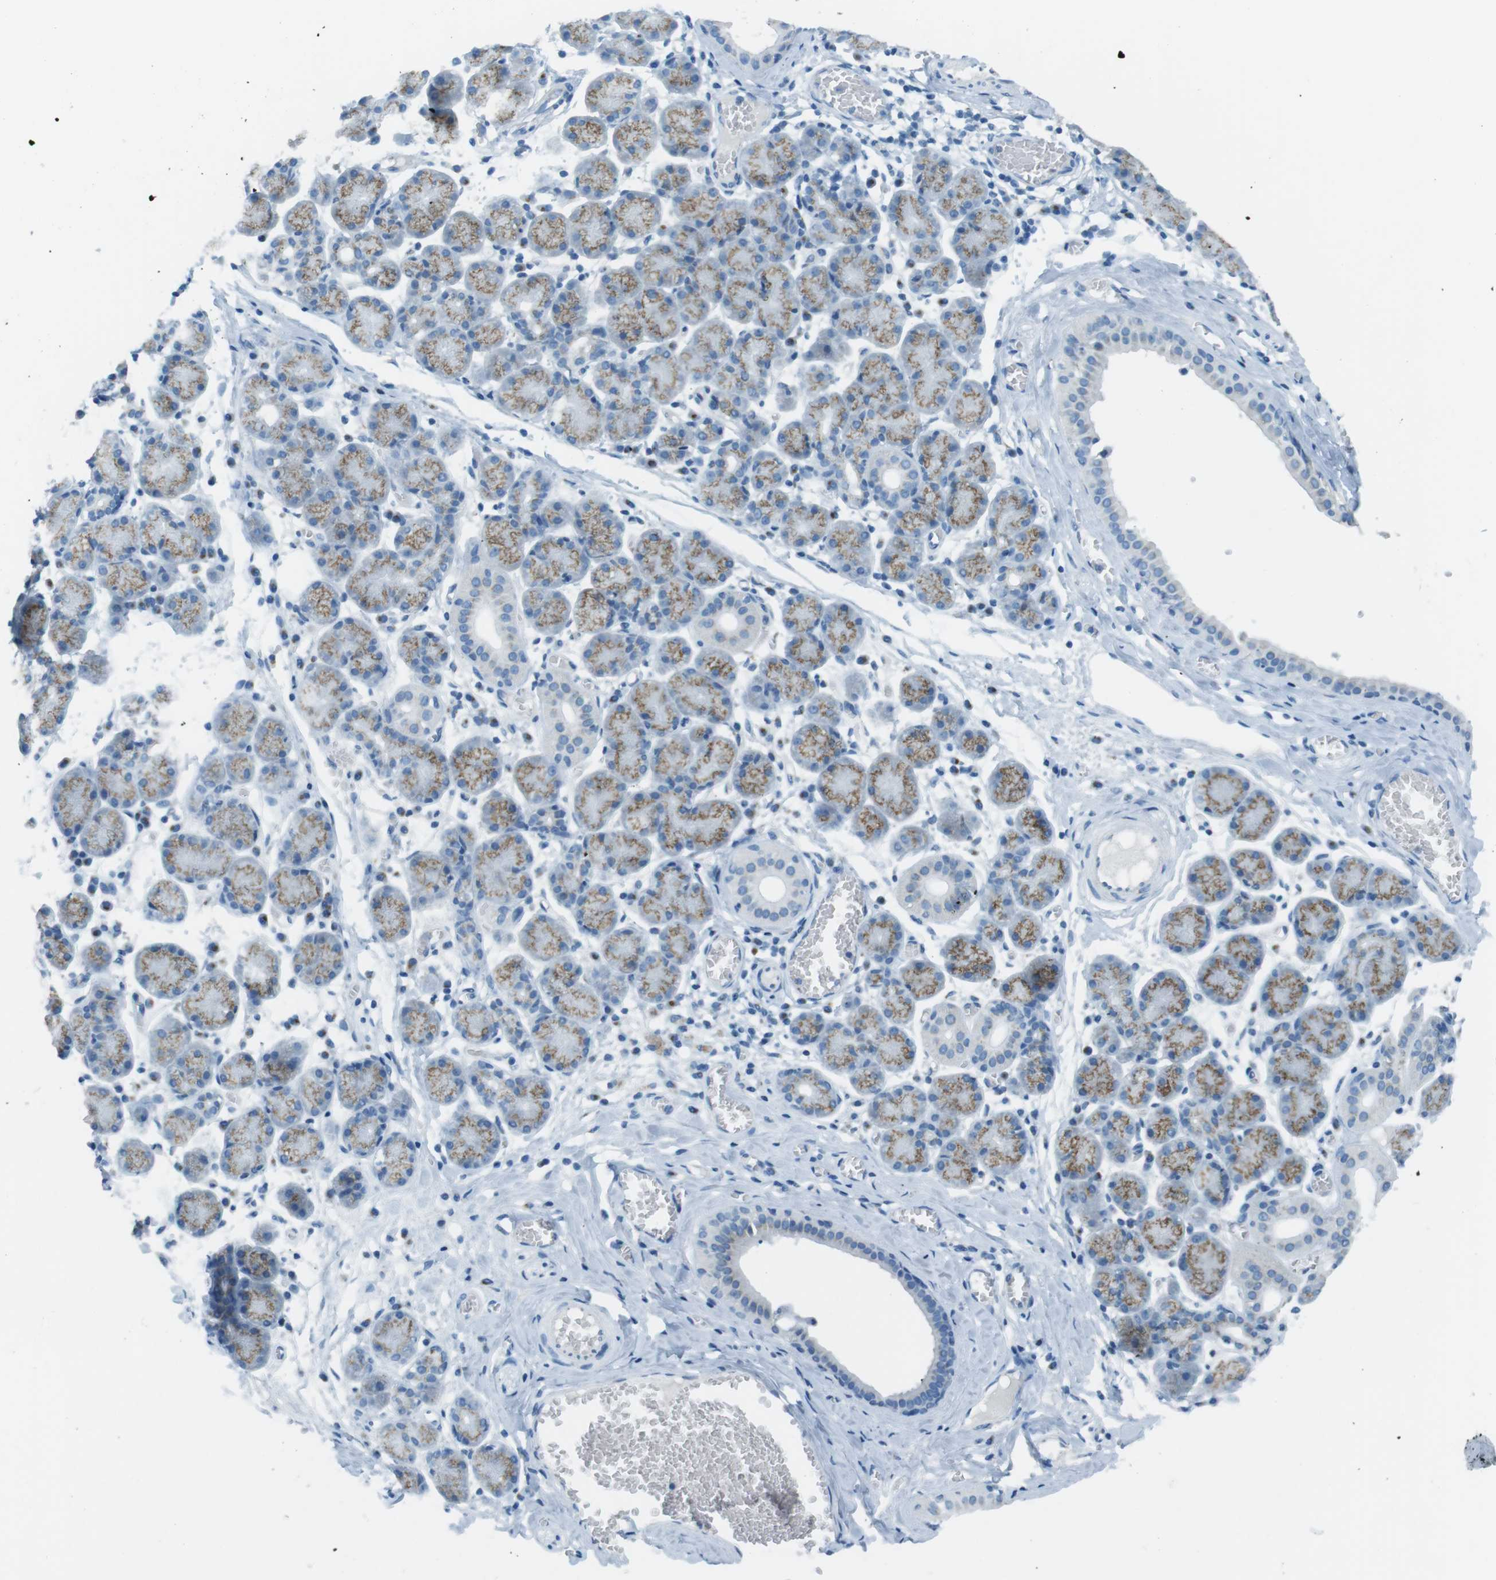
{"staining": {"intensity": "moderate", "quantity": "25%-75%", "location": "cytoplasmic/membranous"}, "tissue": "salivary gland", "cell_type": "Glandular cells", "image_type": "normal", "snomed": [{"axis": "morphology", "description": "Normal tissue, NOS"}, {"axis": "topography", "description": "Salivary gland"}], "caption": "A brown stain highlights moderate cytoplasmic/membranous expression of a protein in glandular cells of unremarkable salivary gland. (DAB = brown stain, brightfield microscopy at high magnification).", "gene": "TXNDC15", "patient": {"sex": "female", "age": 24}}